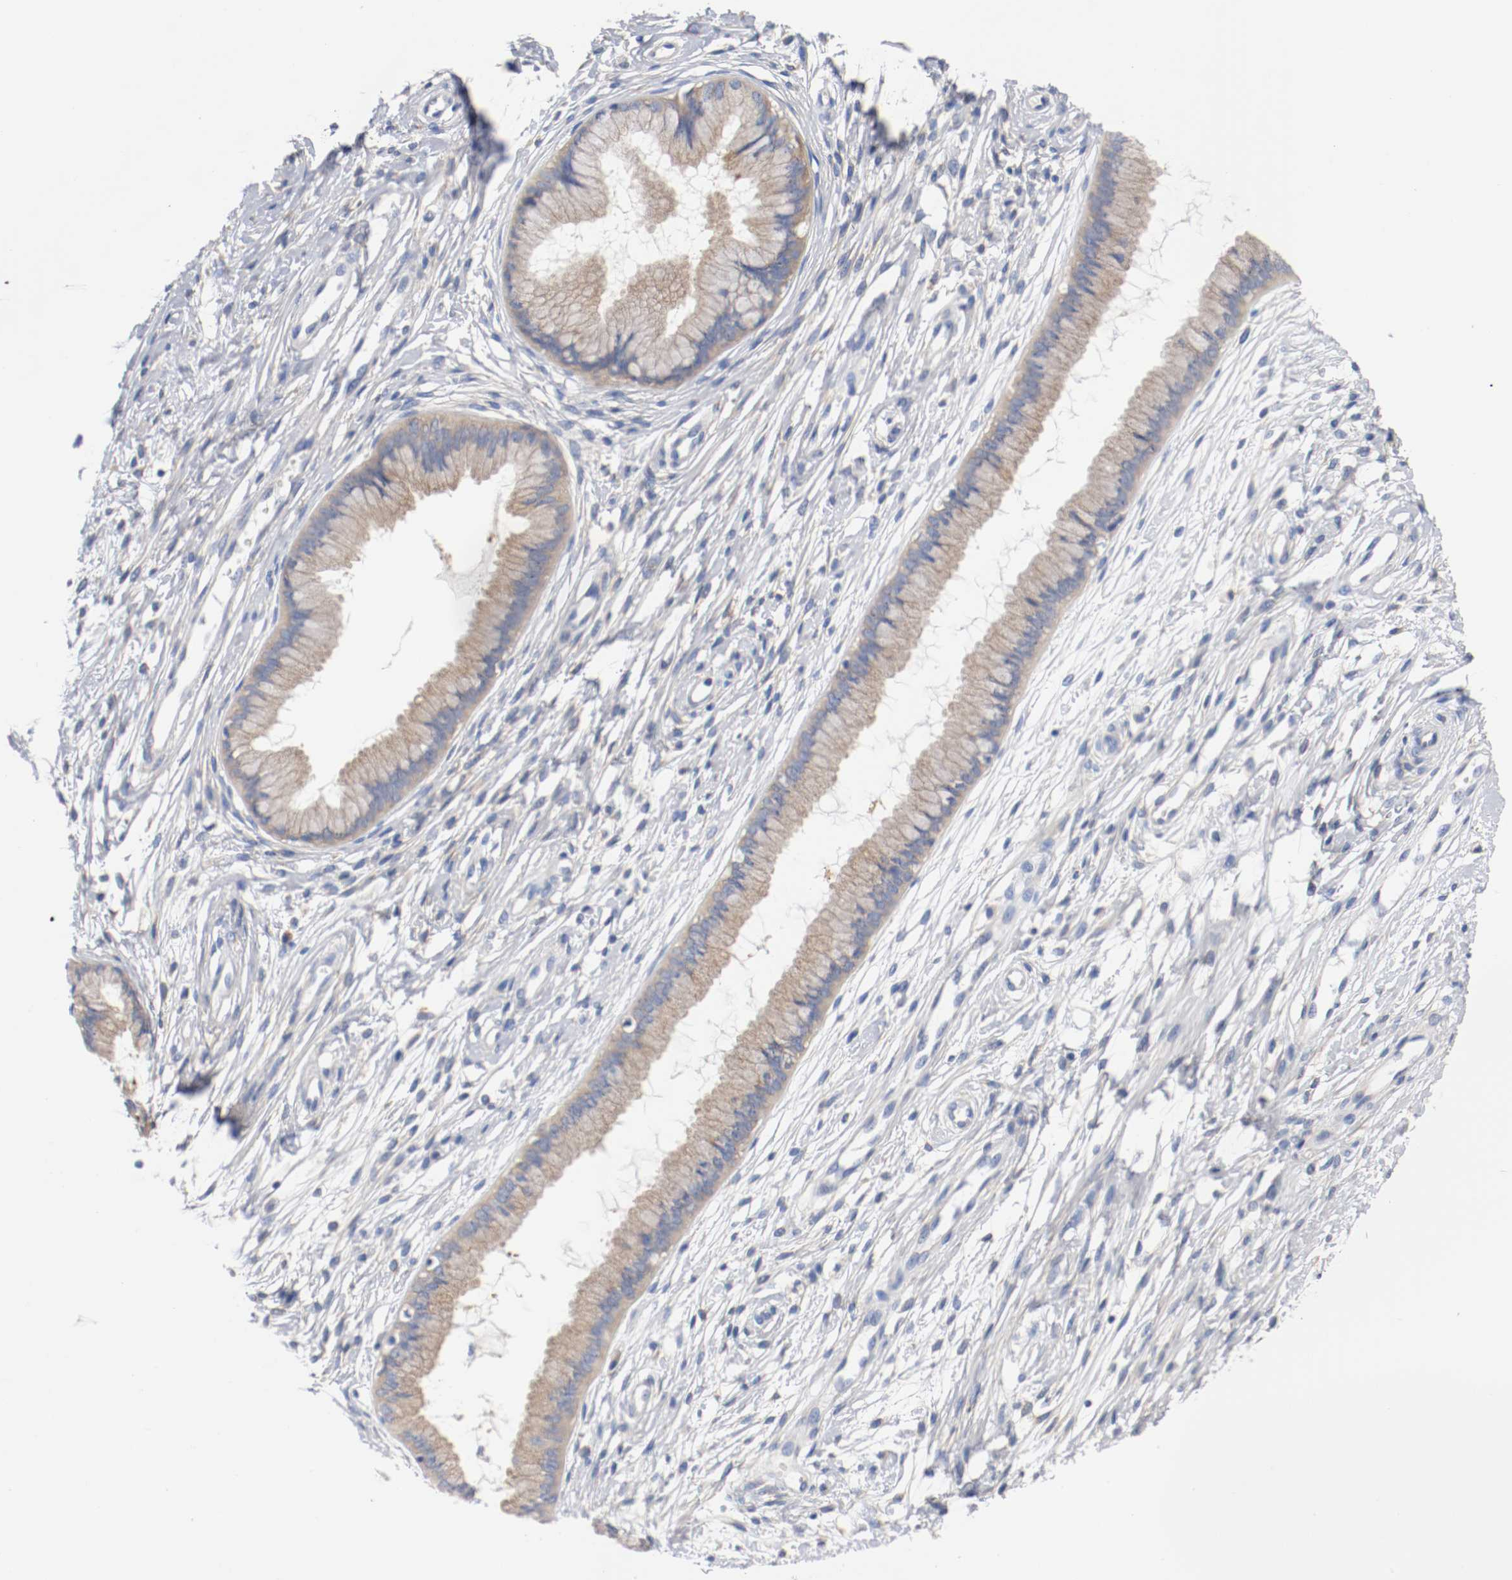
{"staining": {"intensity": "weak", "quantity": ">75%", "location": "cytoplasmic/membranous"}, "tissue": "cervix", "cell_type": "Glandular cells", "image_type": "normal", "snomed": [{"axis": "morphology", "description": "Normal tissue, NOS"}, {"axis": "topography", "description": "Cervix"}], "caption": "Immunohistochemistry of unremarkable human cervix demonstrates low levels of weak cytoplasmic/membranous staining in approximately >75% of glandular cells. Using DAB (brown) and hematoxylin (blue) stains, captured at high magnification using brightfield microscopy.", "gene": "HGS", "patient": {"sex": "female", "age": 39}}